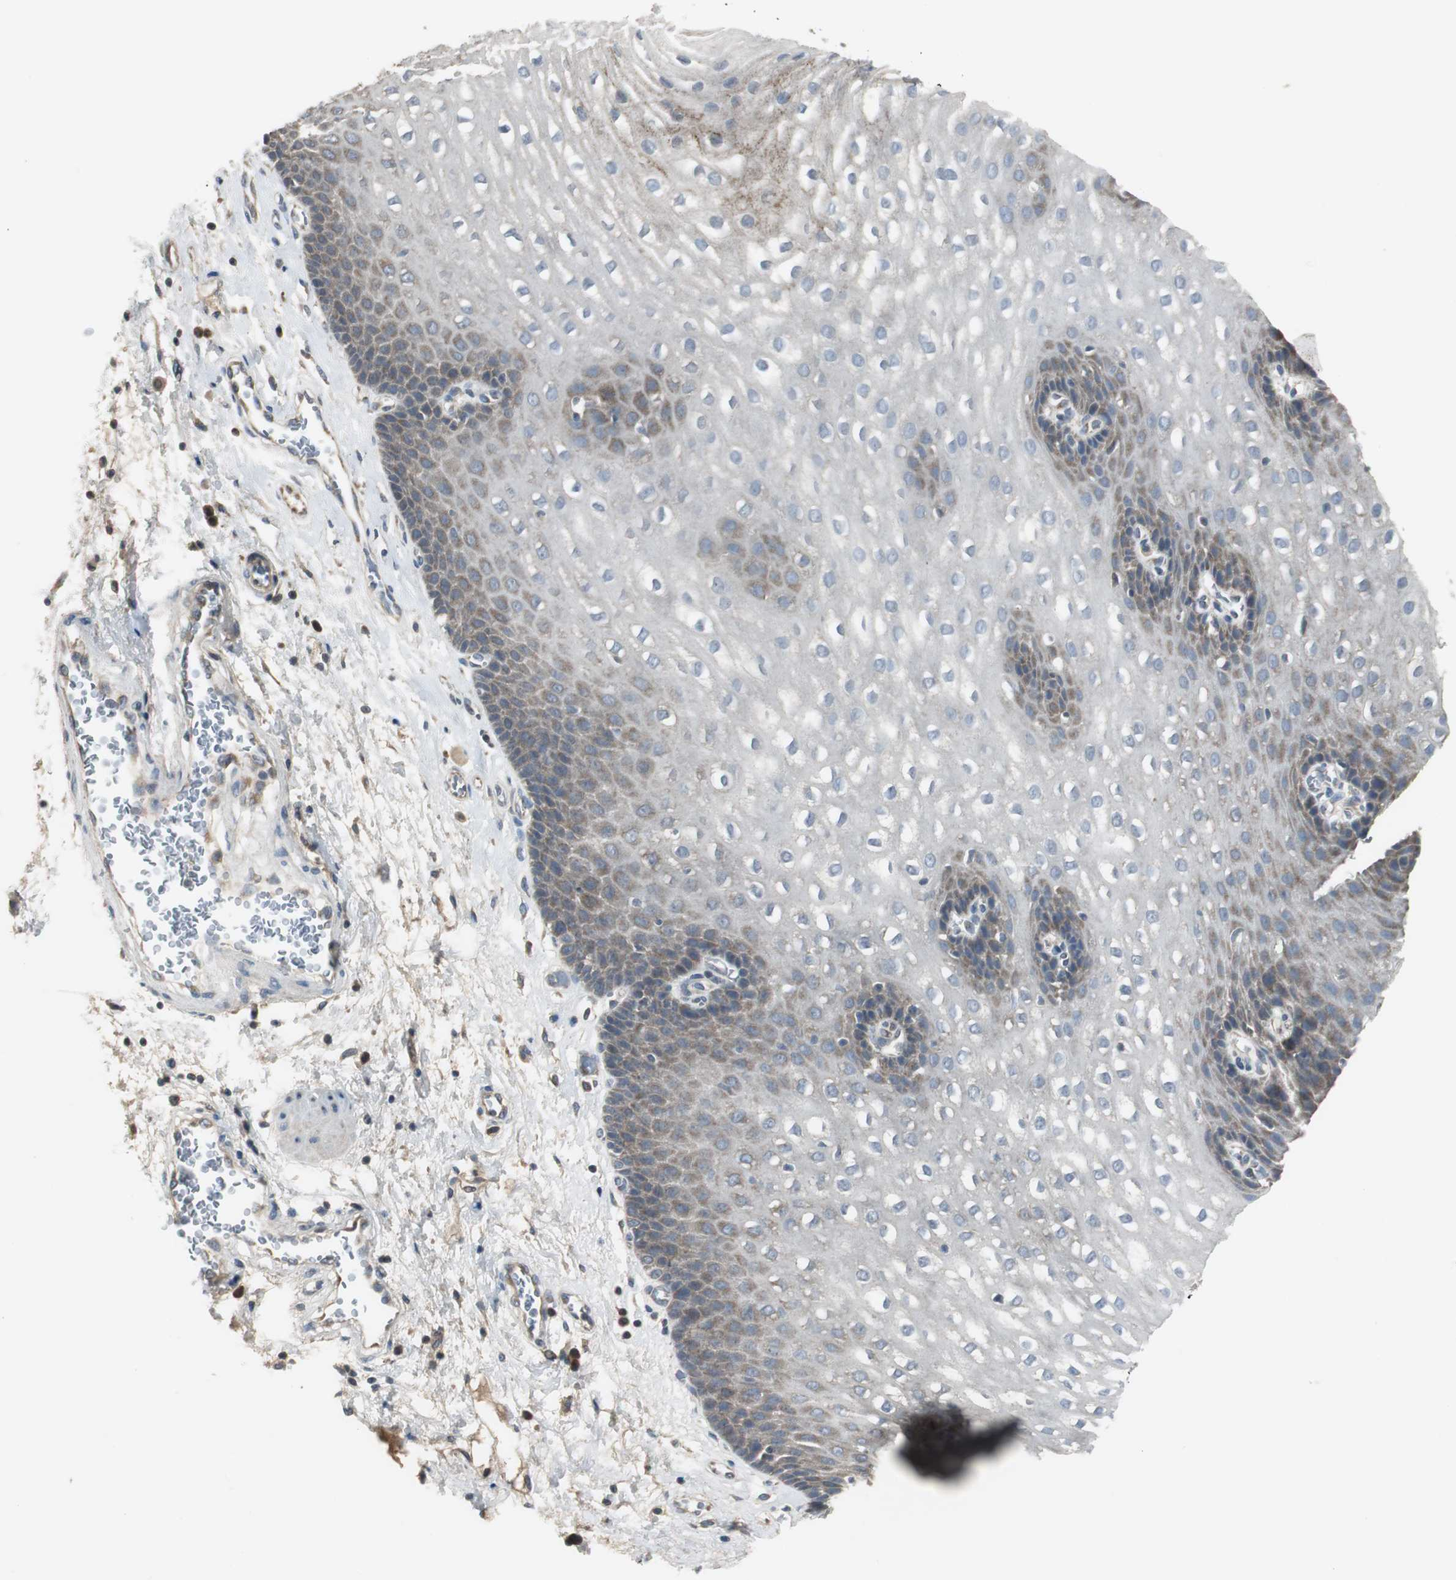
{"staining": {"intensity": "weak", "quantity": "25%-75%", "location": "cytoplasmic/membranous"}, "tissue": "esophagus", "cell_type": "Squamous epithelial cells", "image_type": "normal", "snomed": [{"axis": "morphology", "description": "Normal tissue, NOS"}, {"axis": "topography", "description": "Esophagus"}], "caption": "IHC (DAB (3,3'-diaminobenzidine)) staining of unremarkable esophagus displays weak cytoplasmic/membranous protein positivity in approximately 25%-75% of squamous epithelial cells.", "gene": "MYT1", "patient": {"sex": "male", "age": 48}}